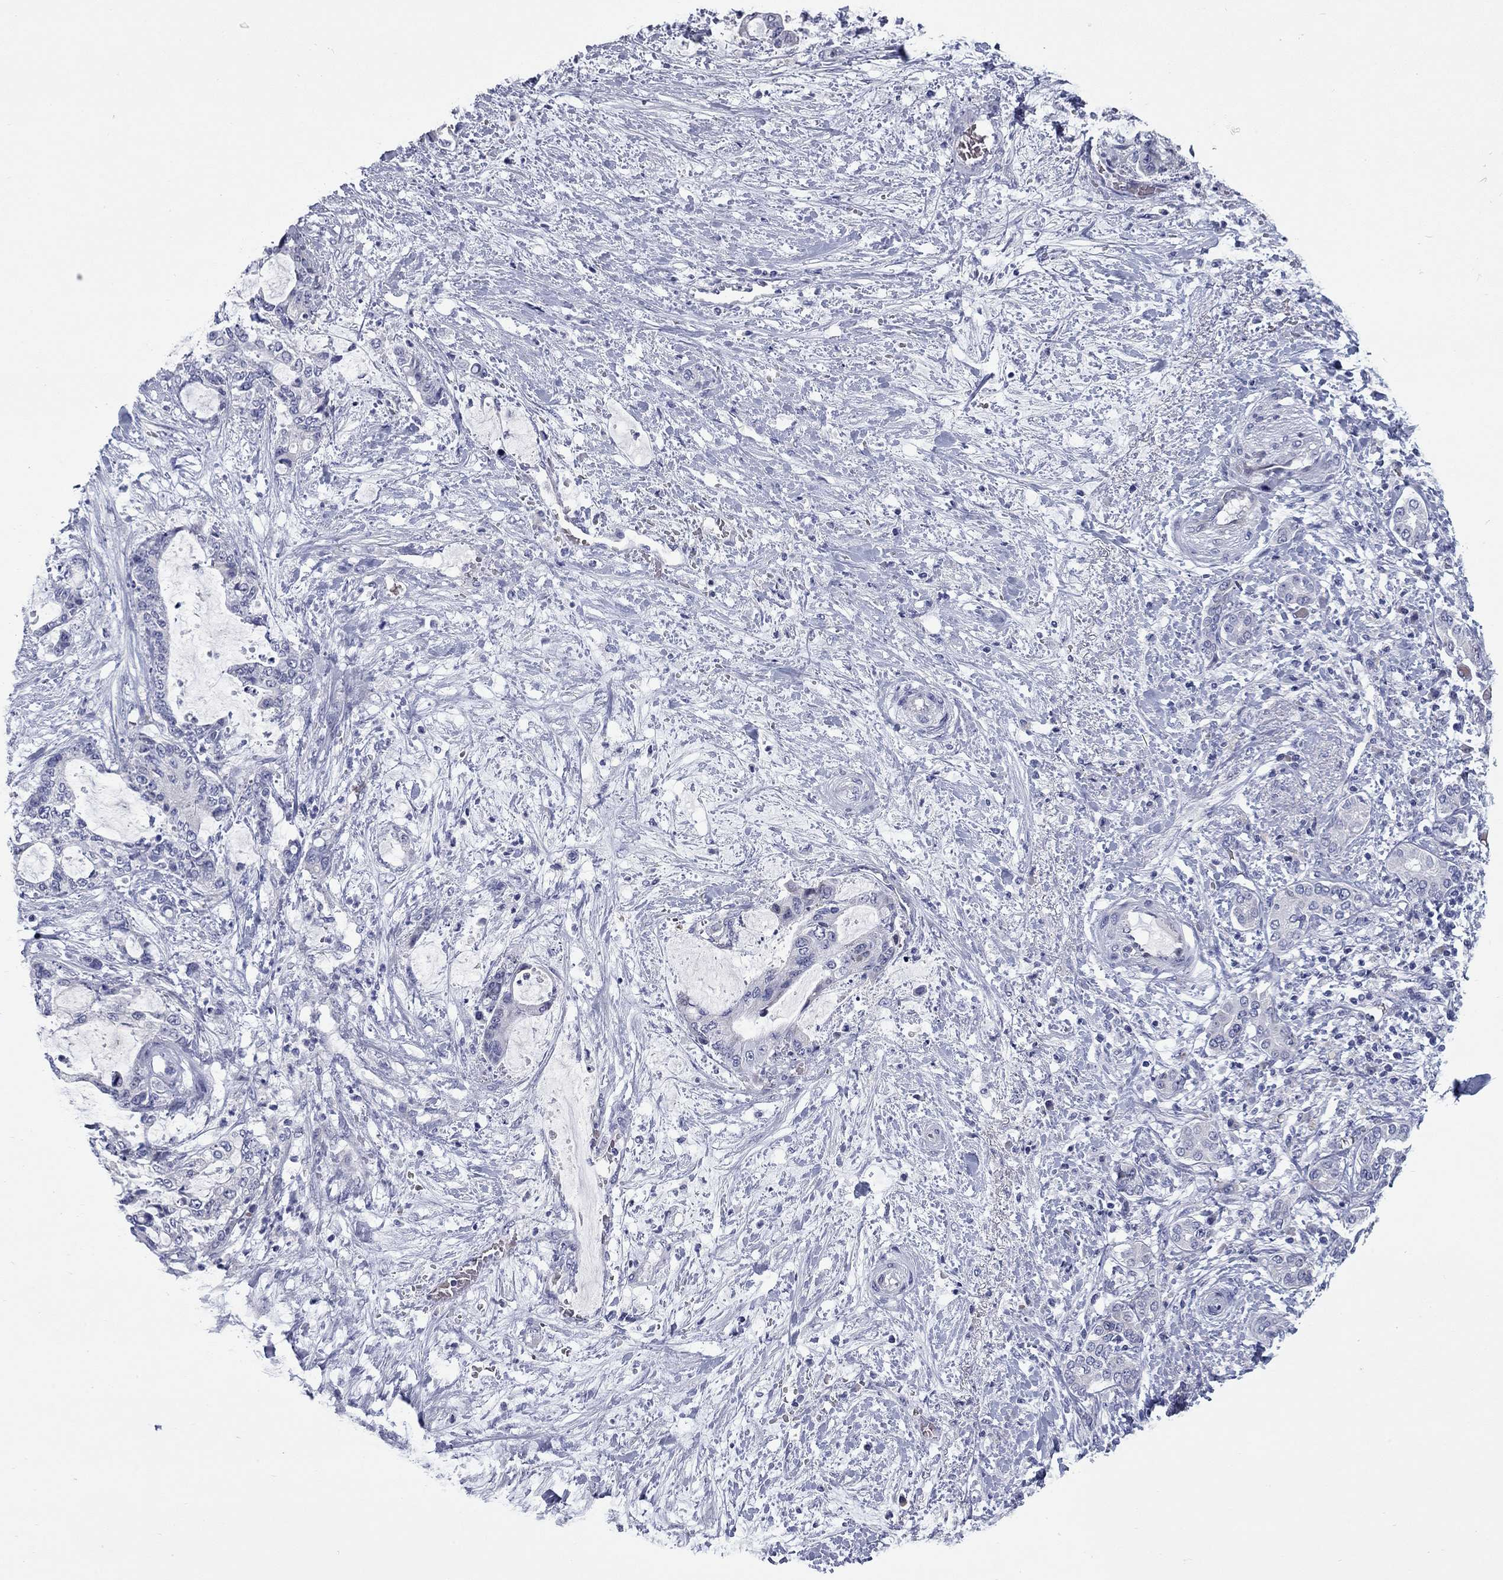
{"staining": {"intensity": "negative", "quantity": "none", "location": "none"}, "tissue": "liver cancer", "cell_type": "Tumor cells", "image_type": "cancer", "snomed": [{"axis": "morphology", "description": "Normal tissue, NOS"}, {"axis": "morphology", "description": "Cholangiocarcinoma"}, {"axis": "topography", "description": "Liver"}, {"axis": "topography", "description": "Peripheral nerve tissue"}], "caption": "This is a image of immunohistochemistry staining of liver cancer, which shows no expression in tumor cells.", "gene": "UNC119B", "patient": {"sex": "female", "age": 73}}